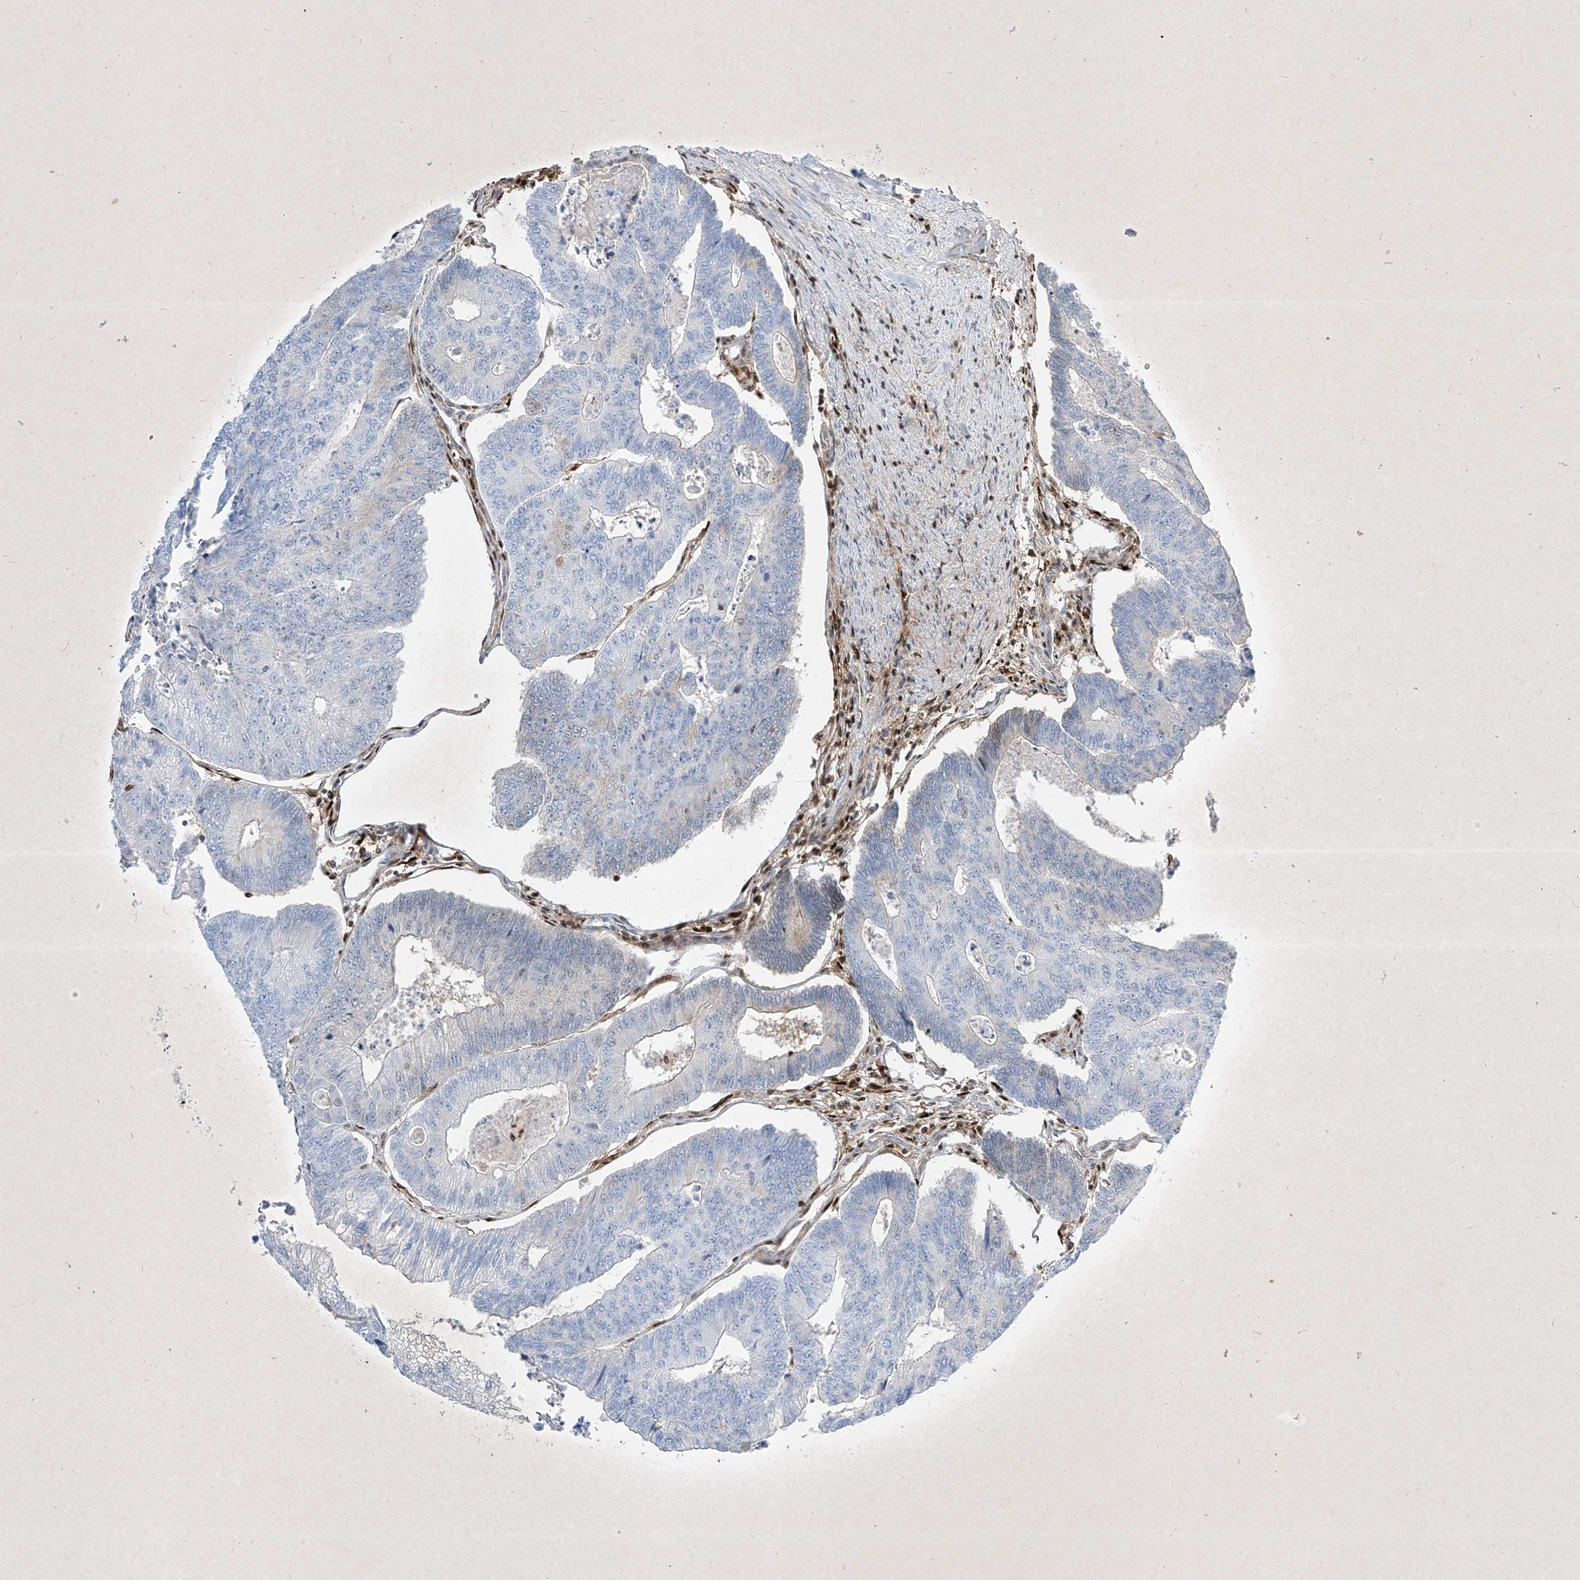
{"staining": {"intensity": "negative", "quantity": "none", "location": "none"}, "tissue": "colorectal cancer", "cell_type": "Tumor cells", "image_type": "cancer", "snomed": [{"axis": "morphology", "description": "Adenocarcinoma, NOS"}, {"axis": "topography", "description": "Colon"}], "caption": "DAB immunohistochemical staining of colorectal adenocarcinoma displays no significant positivity in tumor cells.", "gene": "PSMB10", "patient": {"sex": "female", "age": 67}}